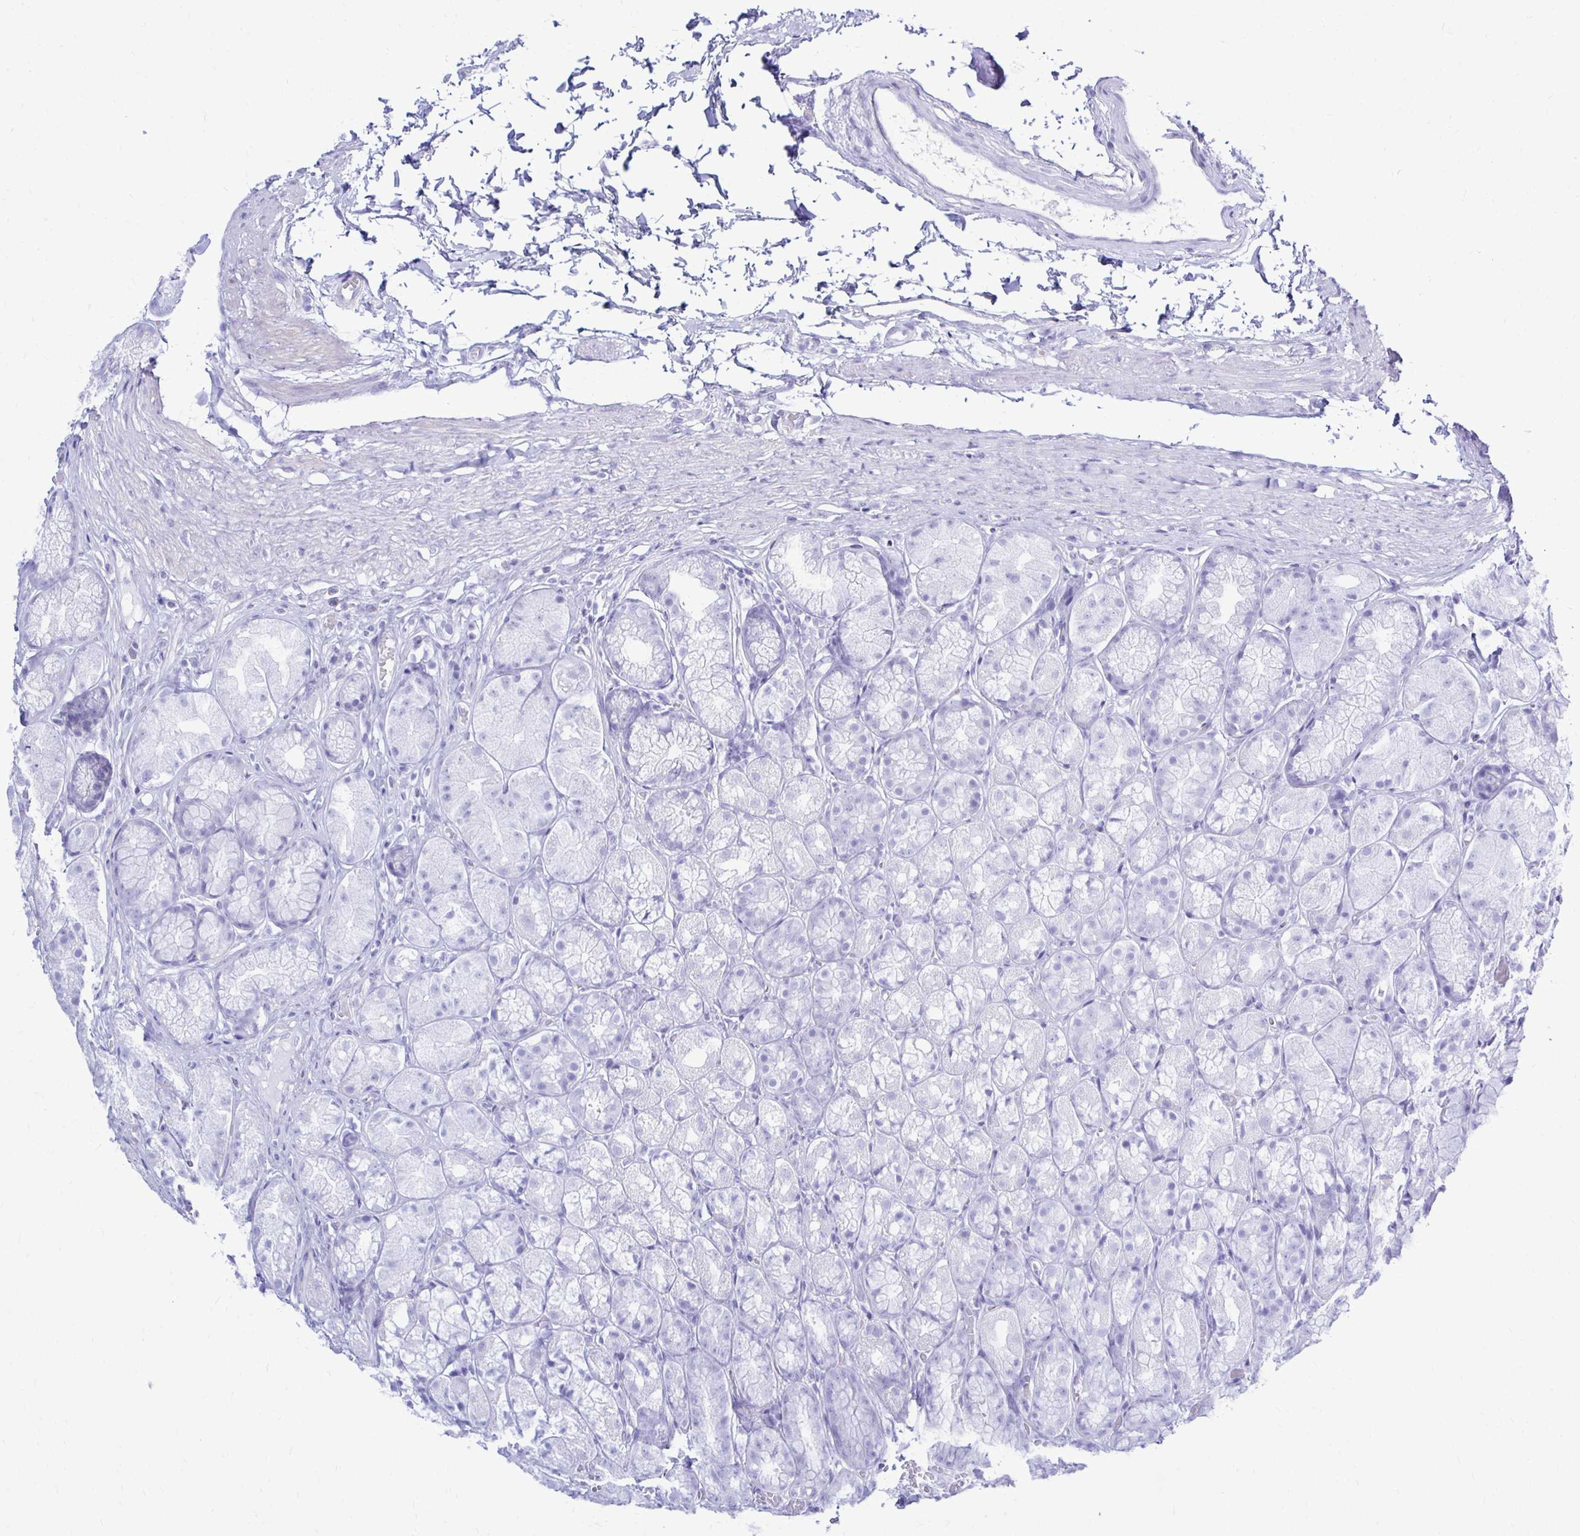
{"staining": {"intensity": "negative", "quantity": "none", "location": "none"}, "tissue": "stomach", "cell_type": "Glandular cells", "image_type": "normal", "snomed": [{"axis": "morphology", "description": "Normal tissue, NOS"}, {"axis": "topography", "description": "Stomach"}], "caption": "A high-resolution photomicrograph shows immunohistochemistry (IHC) staining of normal stomach, which demonstrates no significant expression in glandular cells. The staining was performed using DAB (3,3'-diaminobenzidine) to visualize the protein expression in brown, while the nuclei were stained in blue with hematoxylin (Magnification: 20x).", "gene": "CTPS1", "patient": {"sex": "male", "age": 70}}